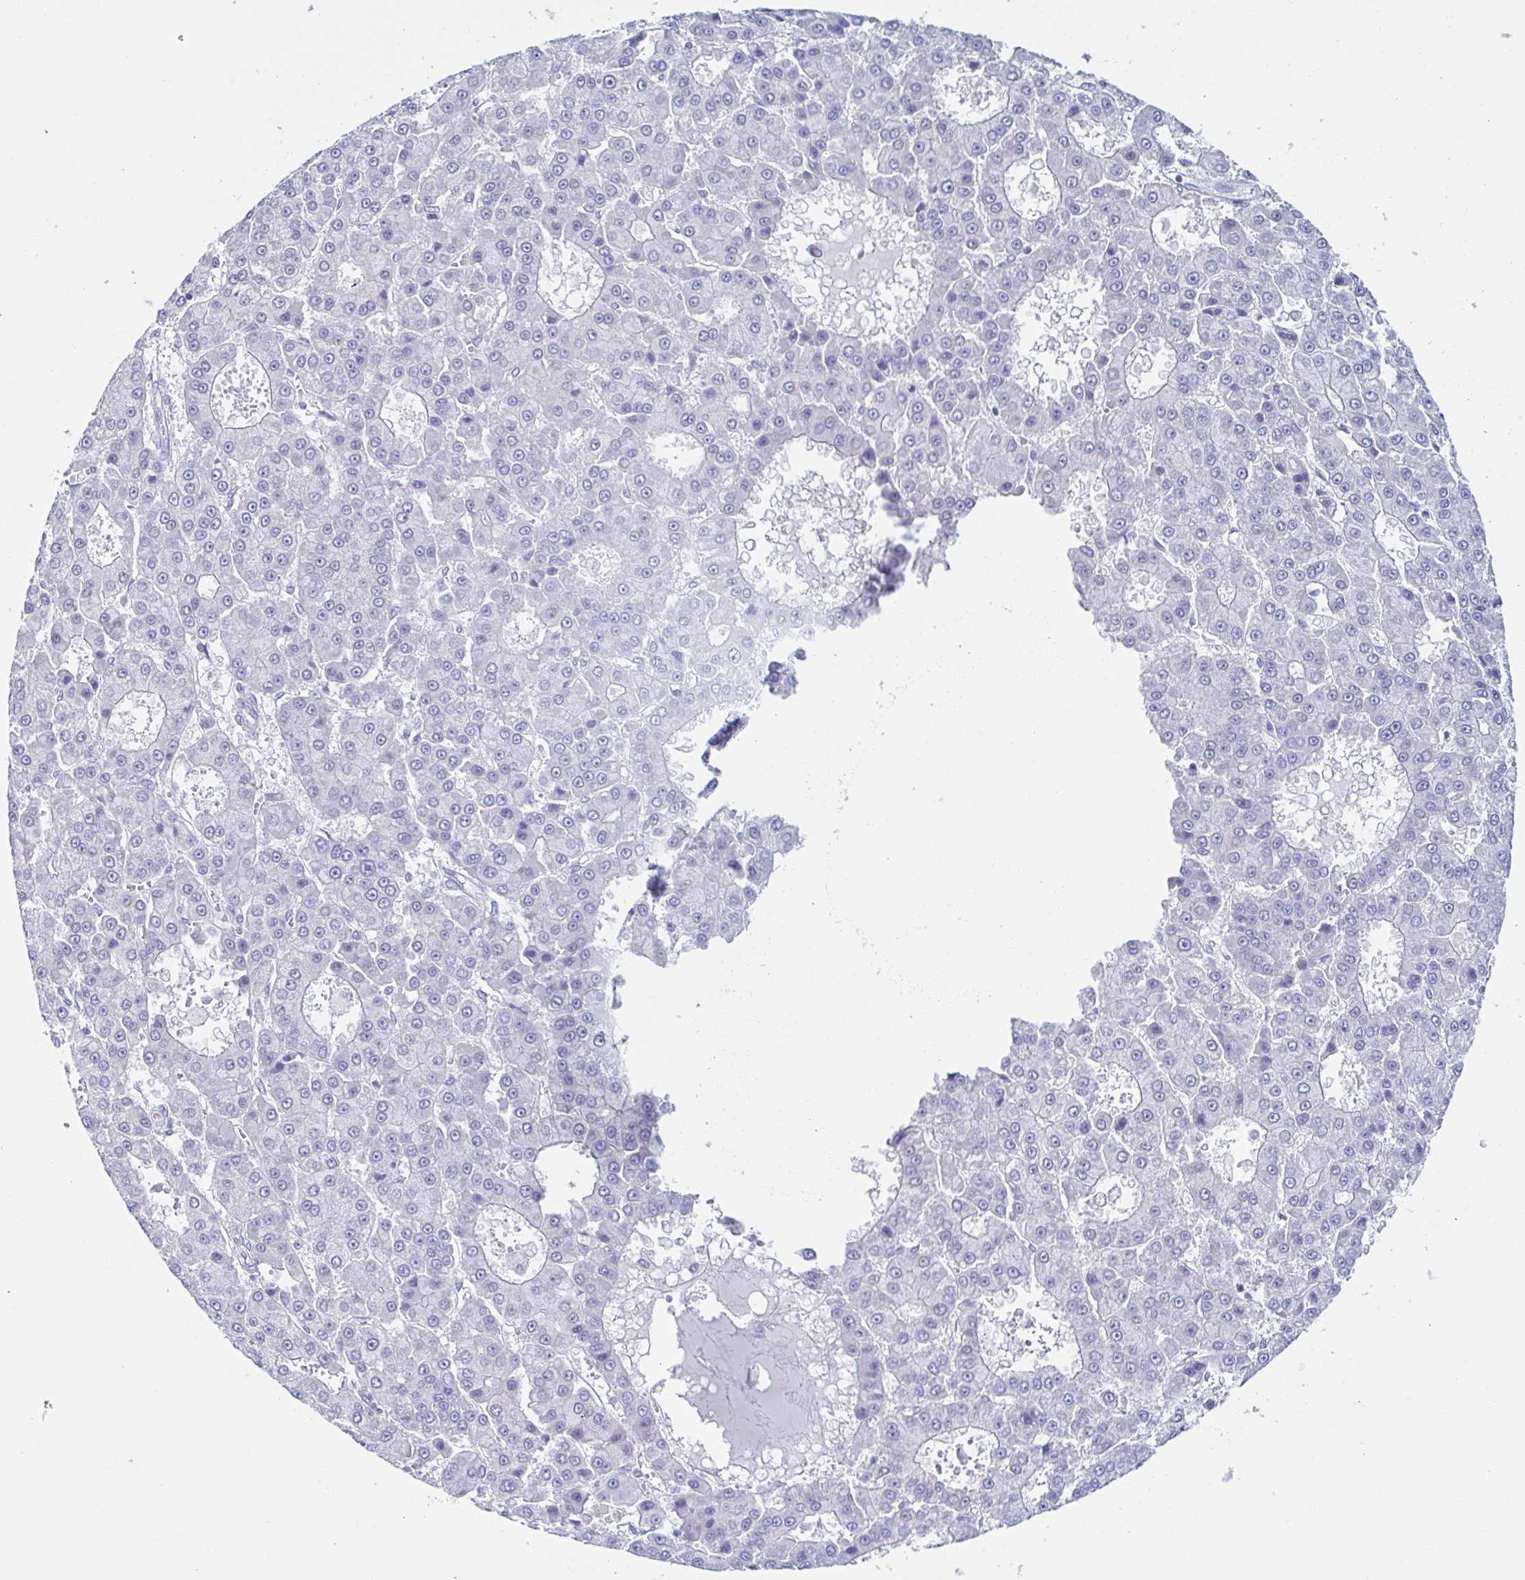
{"staining": {"intensity": "negative", "quantity": "none", "location": "none"}, "tissue": "liver cancer", "cell_type": "Tumor cells", "image_type": "cancer", "snomed": [{"axis": "morphology", "description": "Carcinoma, Hepatocellular, NOS"}, {"axis": "topography", "description": "Liver"}], "caption": "Hepatocellular carcinoma (liver) was stained to show a protein in brown. There is no significant positivity in tumor cells.", "gene": "DYNC1I1", "patient": {"sex": "male", "age": 70}}